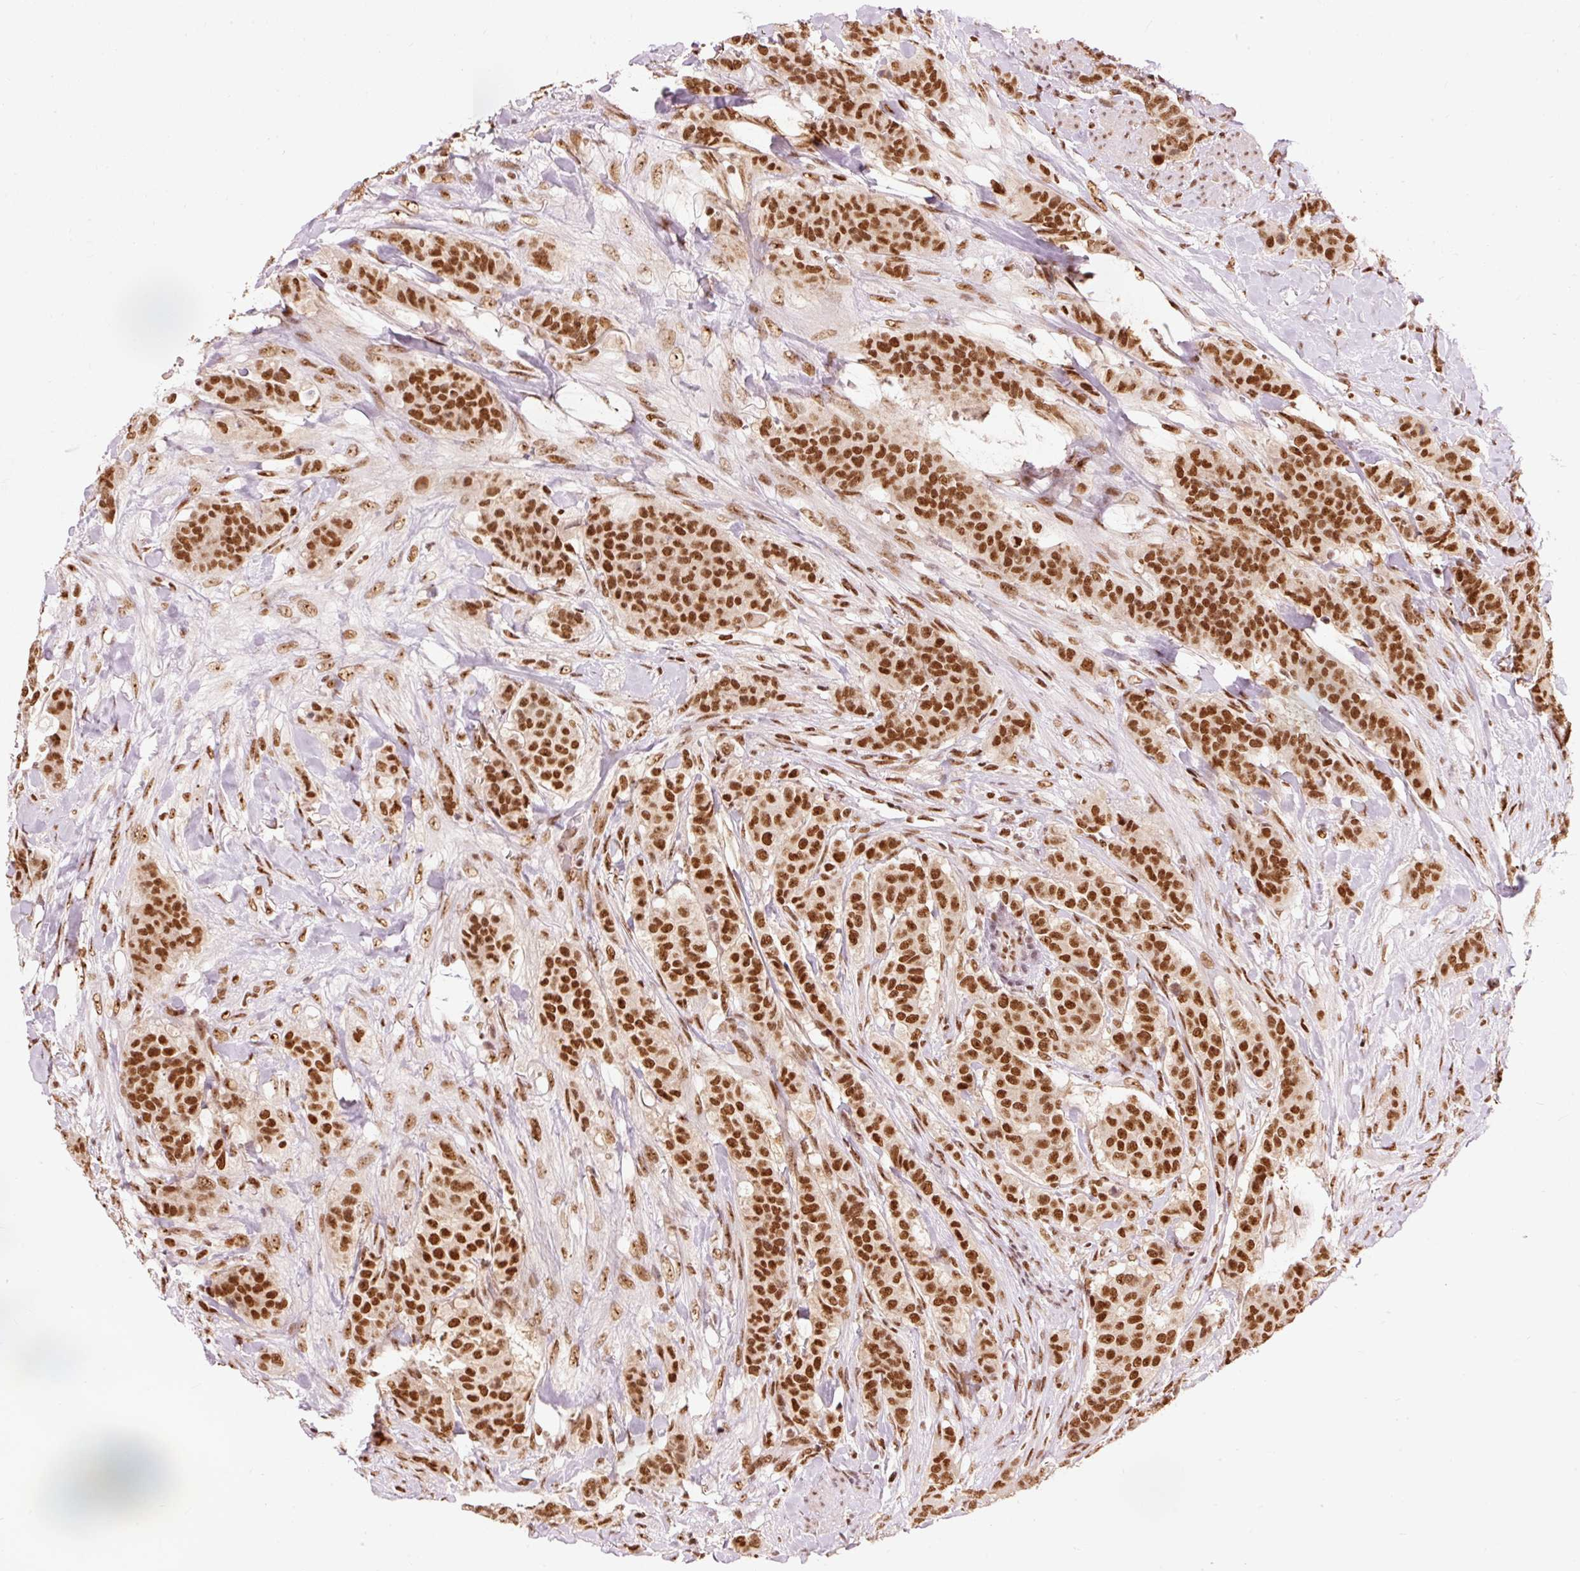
{"staining": {"intensity": "strong", "quantity": ">75%", "location": "nuclear"}, "tissue": "breast cancer", "cell_type": "Tumor cells", "image_type": "cancer", "snomed": [{"axis": "morphology", "description": "Duct carcinoma"}, {"axis": "topography", "description": "Breast"}], "caption": "Protein staining reveals strong nuclear expression in about >75% of tumor cells in invasive ductal carcinoma (breast).", "gene": "ZBTB44", "patient": {"sex": "female", "age": 40}}